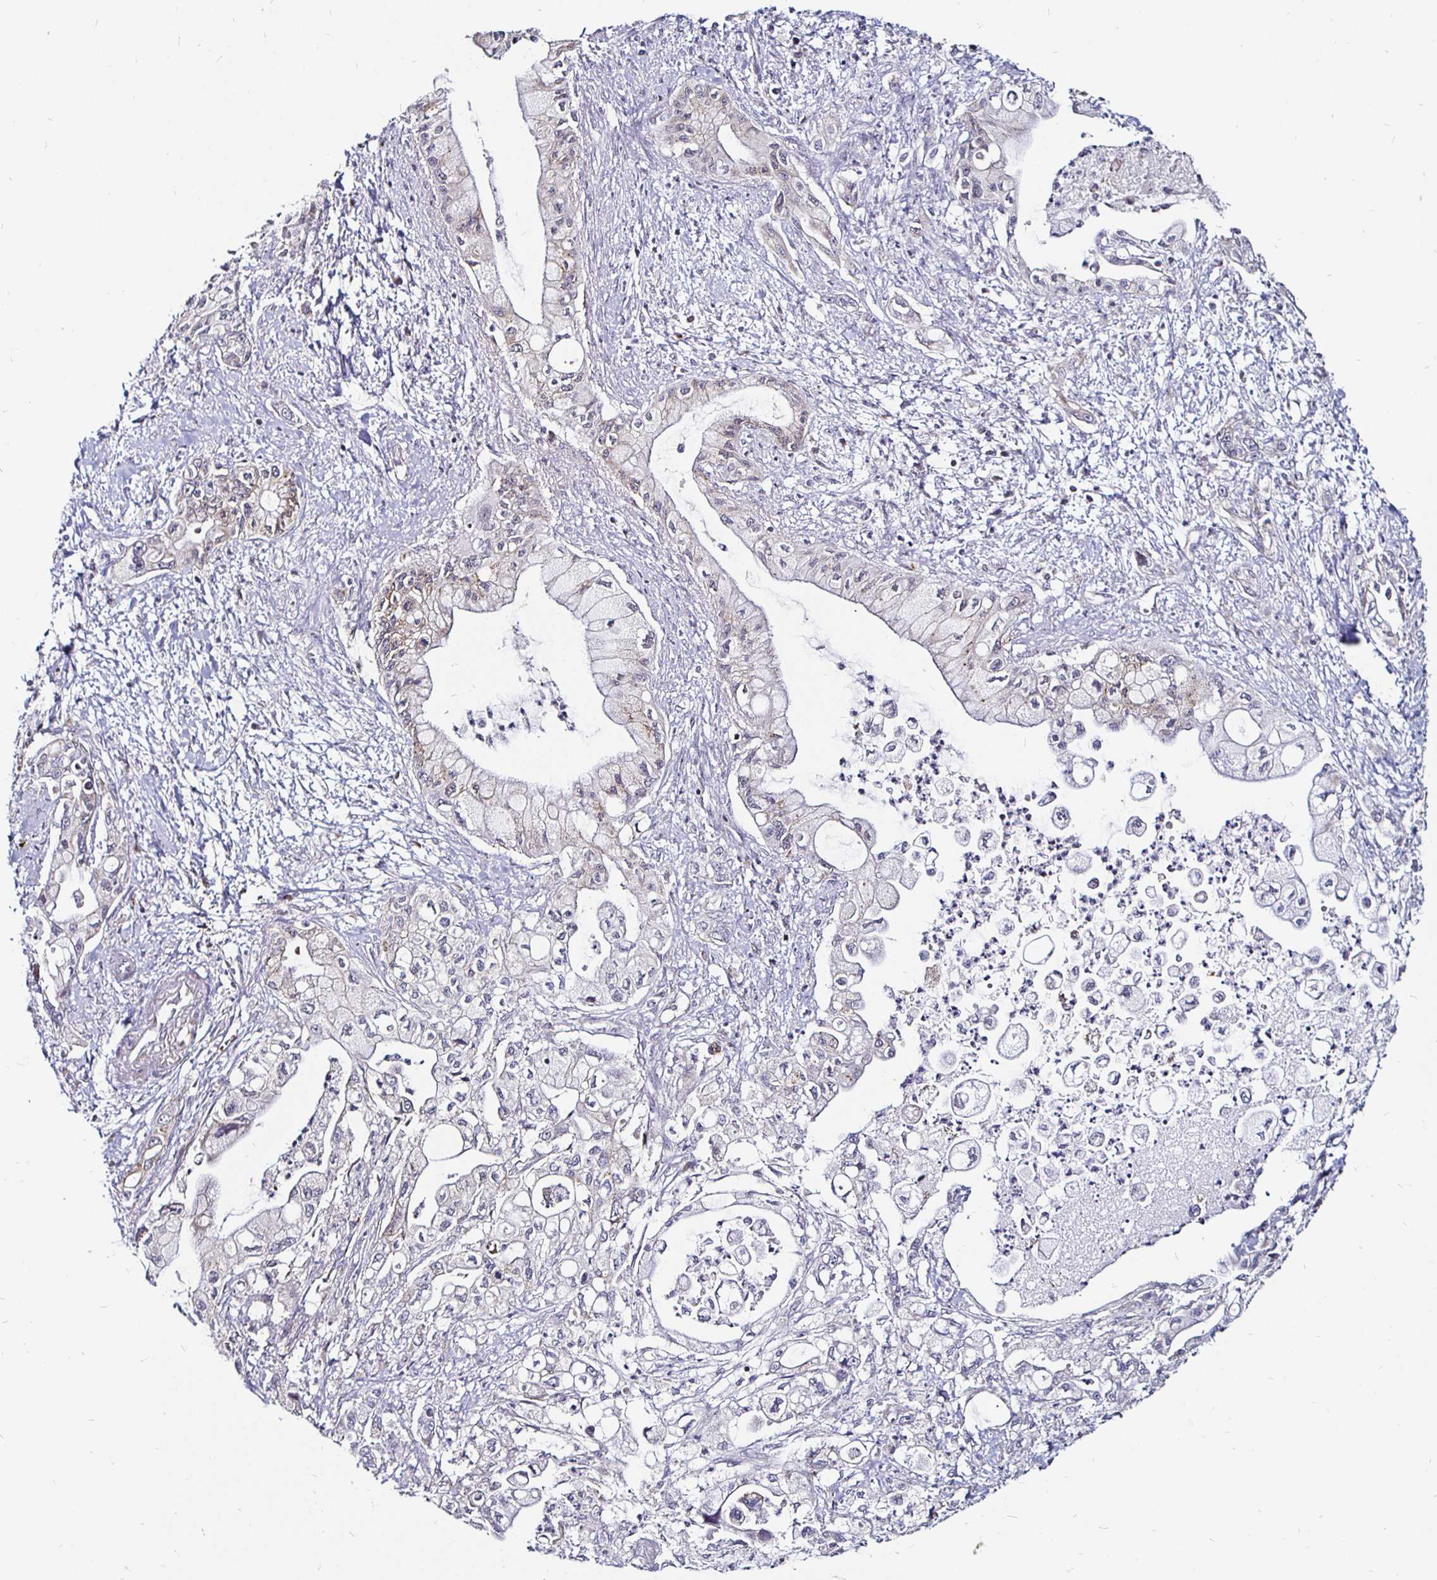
{"staining": {"intensity": "weak", "quantity": "<25%", "location": "cytoplasmic/membranous"}, "tissue": "pancreatic cancer", "cell_type": "Tumor cells", "image_type": "cancer", "snomed": [{"axis": "morphology", "description": "Adenocarcinoma, NOS"}, {"axis": "topography", "description": "Pancreas"}], "caption": "This is a micrograph of IHC staining of adenocarcinoma (pancreatic), which shows no positivity in tumor cells.", "gene": "ATG3", "patient": {"sex": "male", "age": 61}}